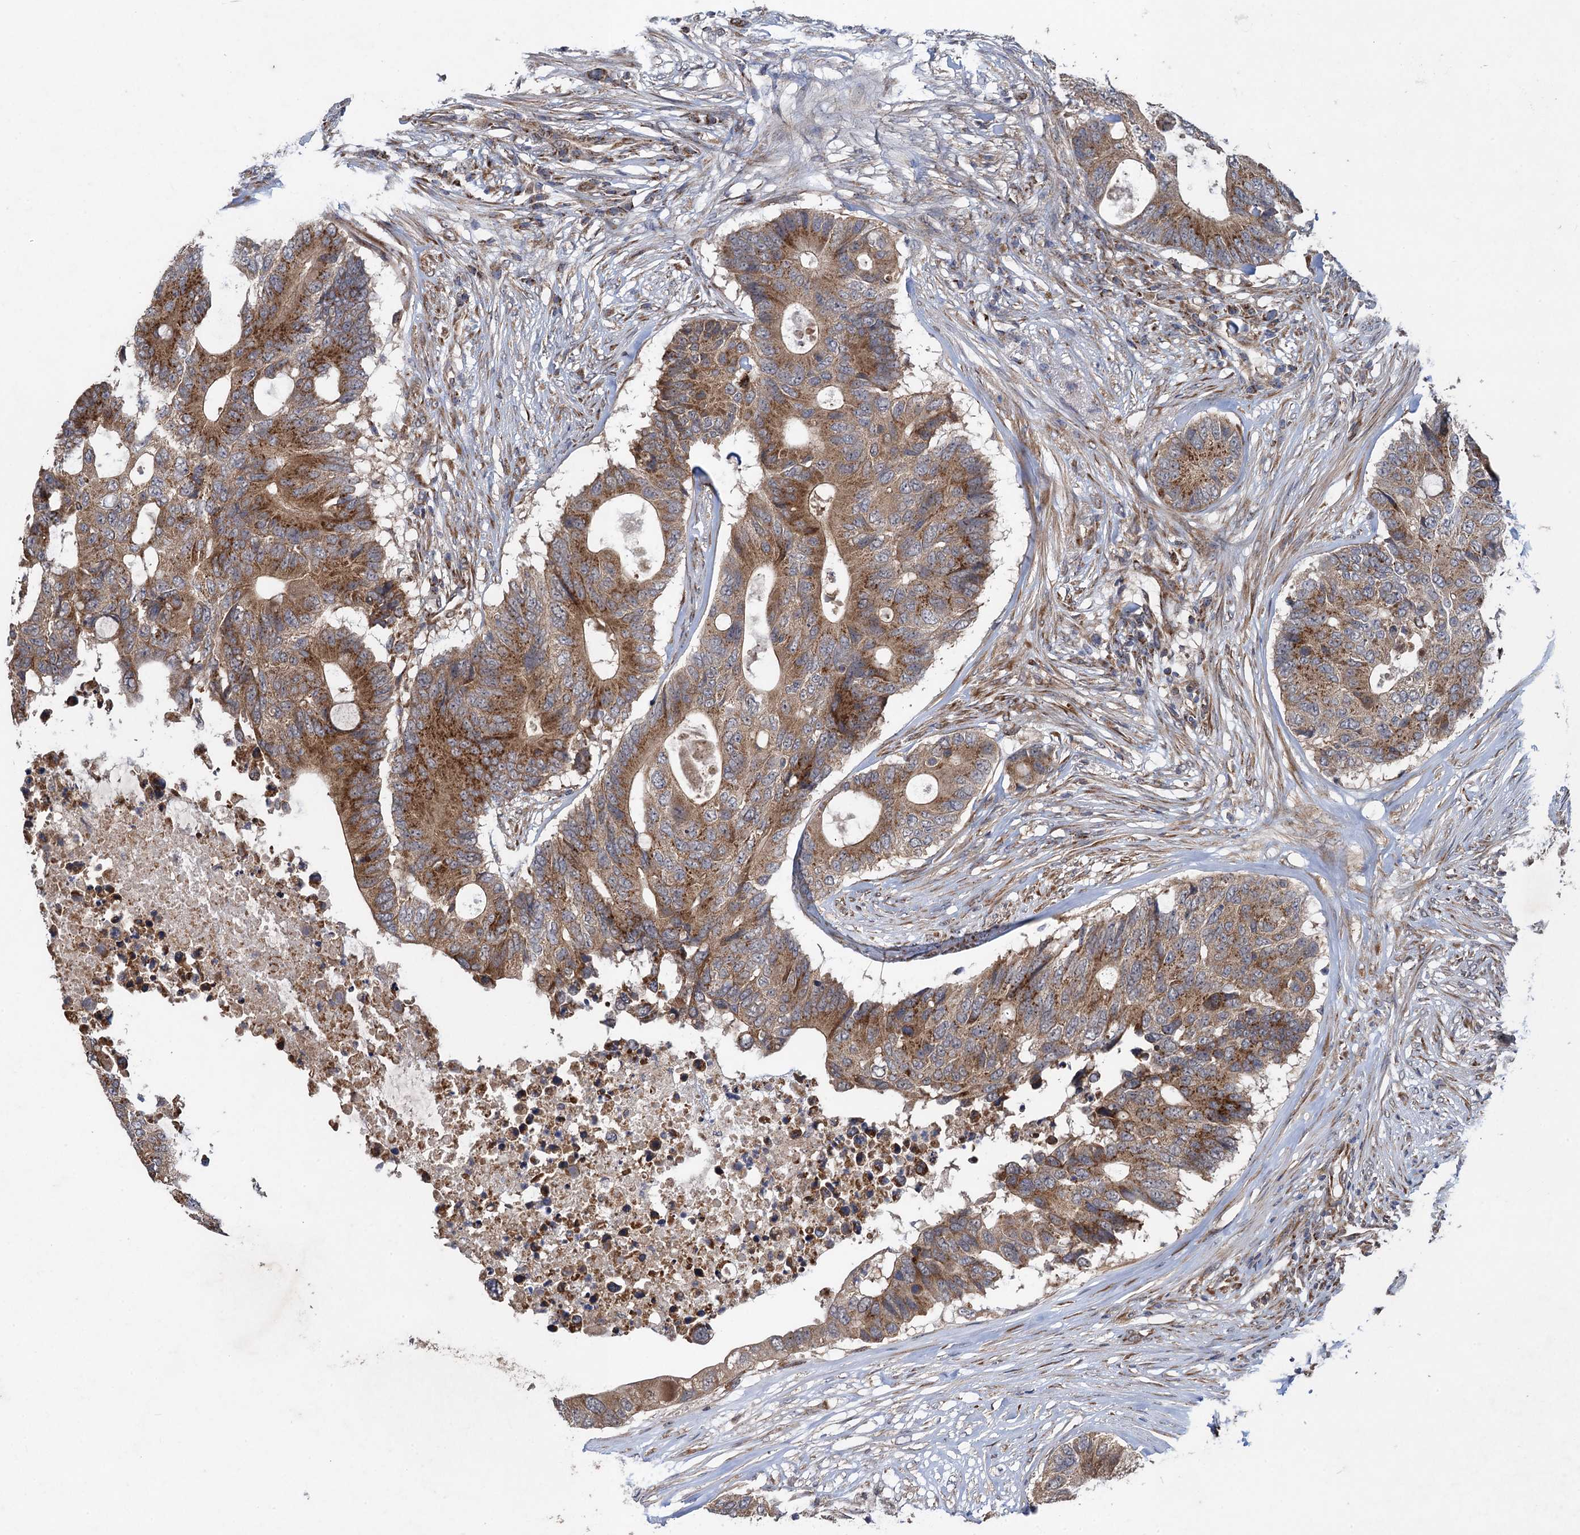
{"staining": {"intensity": "moderate", "quantity": ">75%", "location": "cytoplasmic/membranous"}, "tissue": "colorectal cancer", "cell_type": "Tumor cells", "image_type": "cancer", "snomed": [{"axis": "morphology", "description": "Adenocarcinoma, NOS"}, {"axis": "topography", "description": "Colon"}], "caption": "A medium amount of moderate cytoplasmic/membranous positivity is identified in approximately >75% of tumor cells in colorectal adenocarcinoma tissue. (Stains: DAB (3,3'-diaminobenzidine) in brown, nuclei in blue, Microscopy: brightfield microscopy at high magnification).", "gene": "HAUS1", "patient": {"sex": "male", "age": 71}}